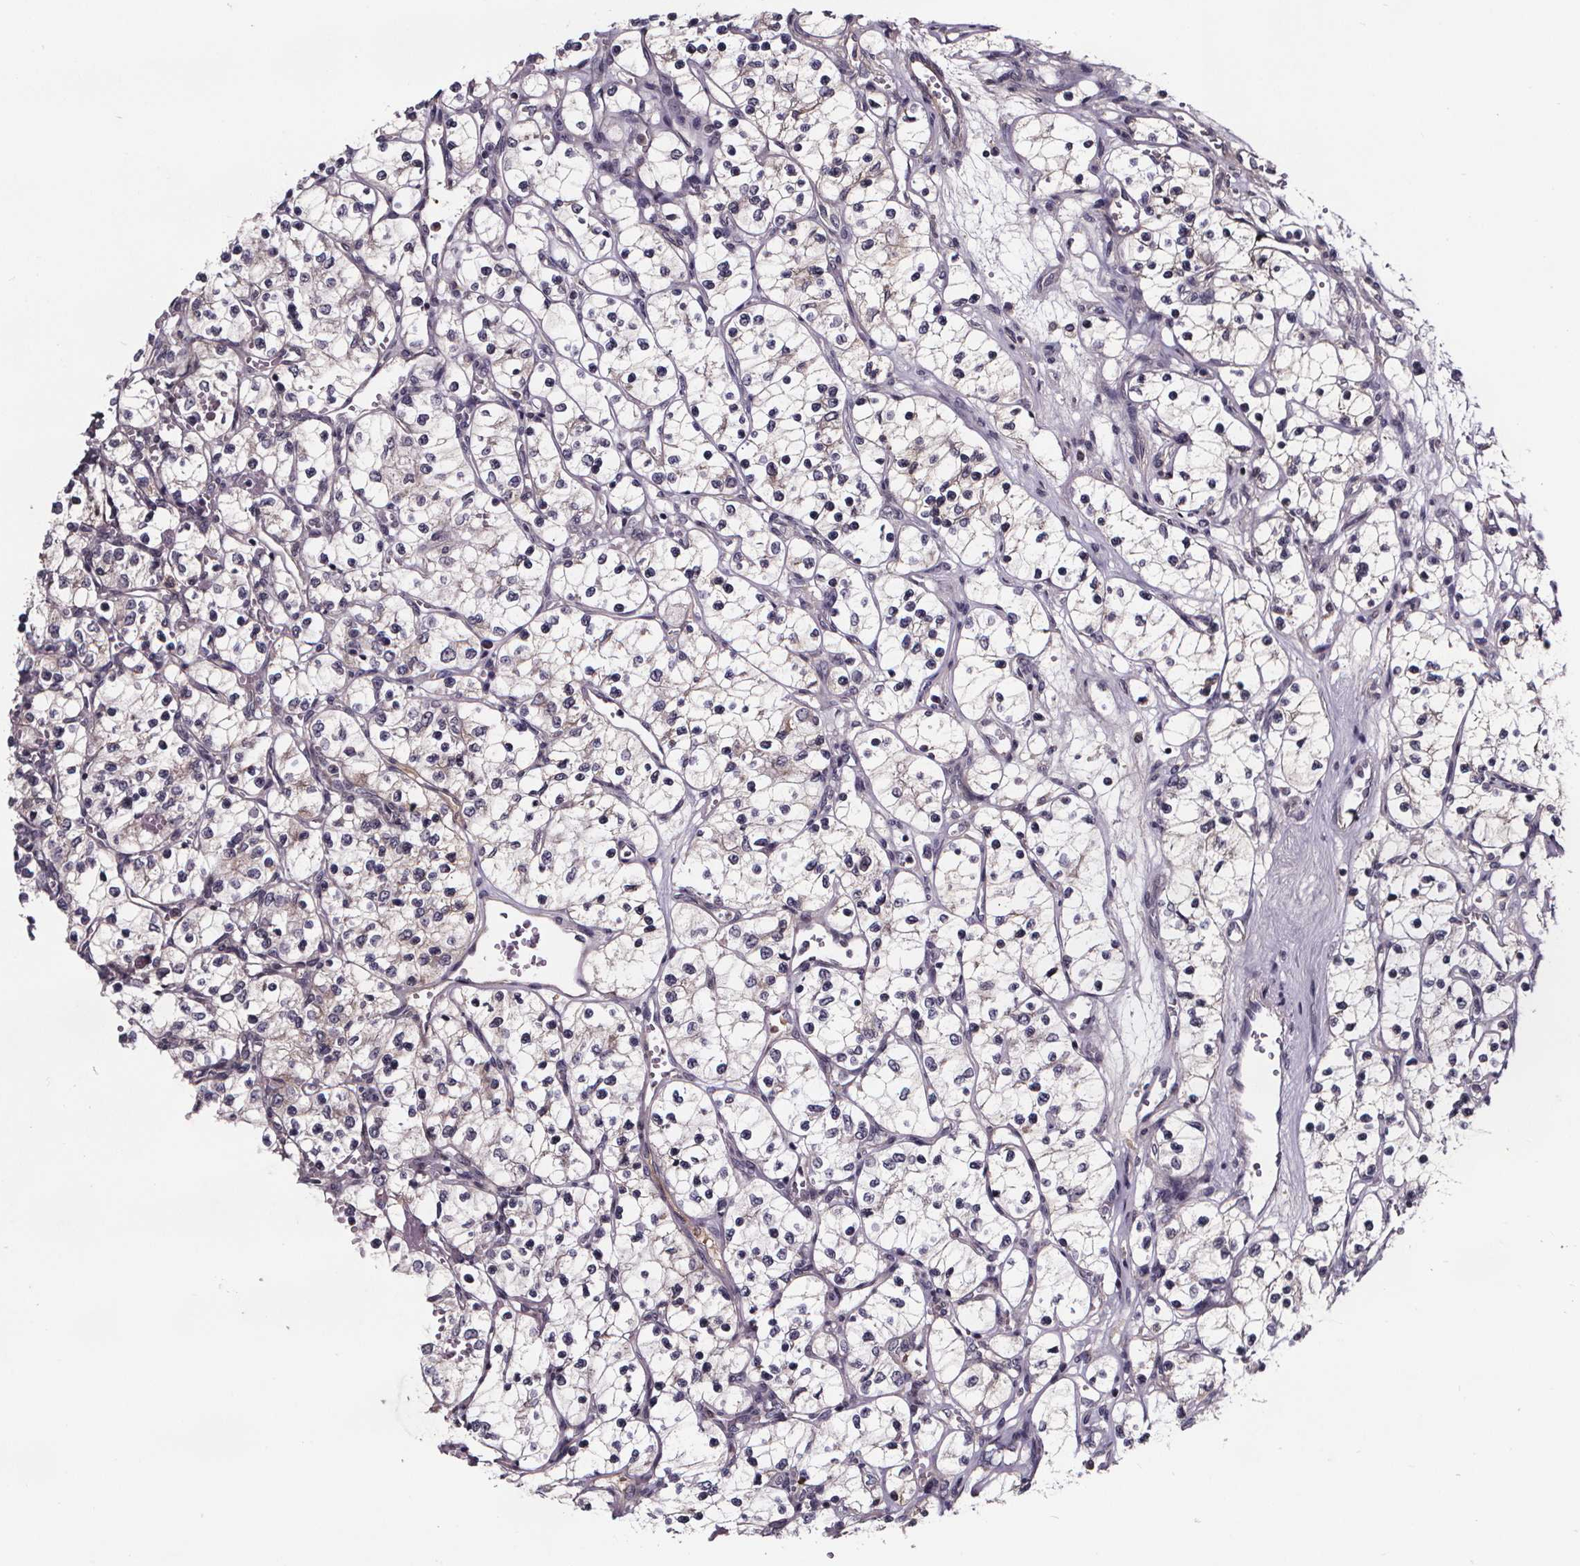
{"staining": {"intensity": "negative", "quantity": "none", "location": "none"}, "tissue": "renal cancer", "cell_type": "Tumor cells", "image_type": "cancer", "snomed": [{"axis": "morphology", "description": "Adenocarcinoma, NOS"}, {"axis": "topography", "description": "Kidney"}], "caption": "Tumor cells are negative for brown protein staining in renal cancer (adenocarcinoma).", "gene": "NPHP4", "patient": {"sex": "female", "age": 69}}